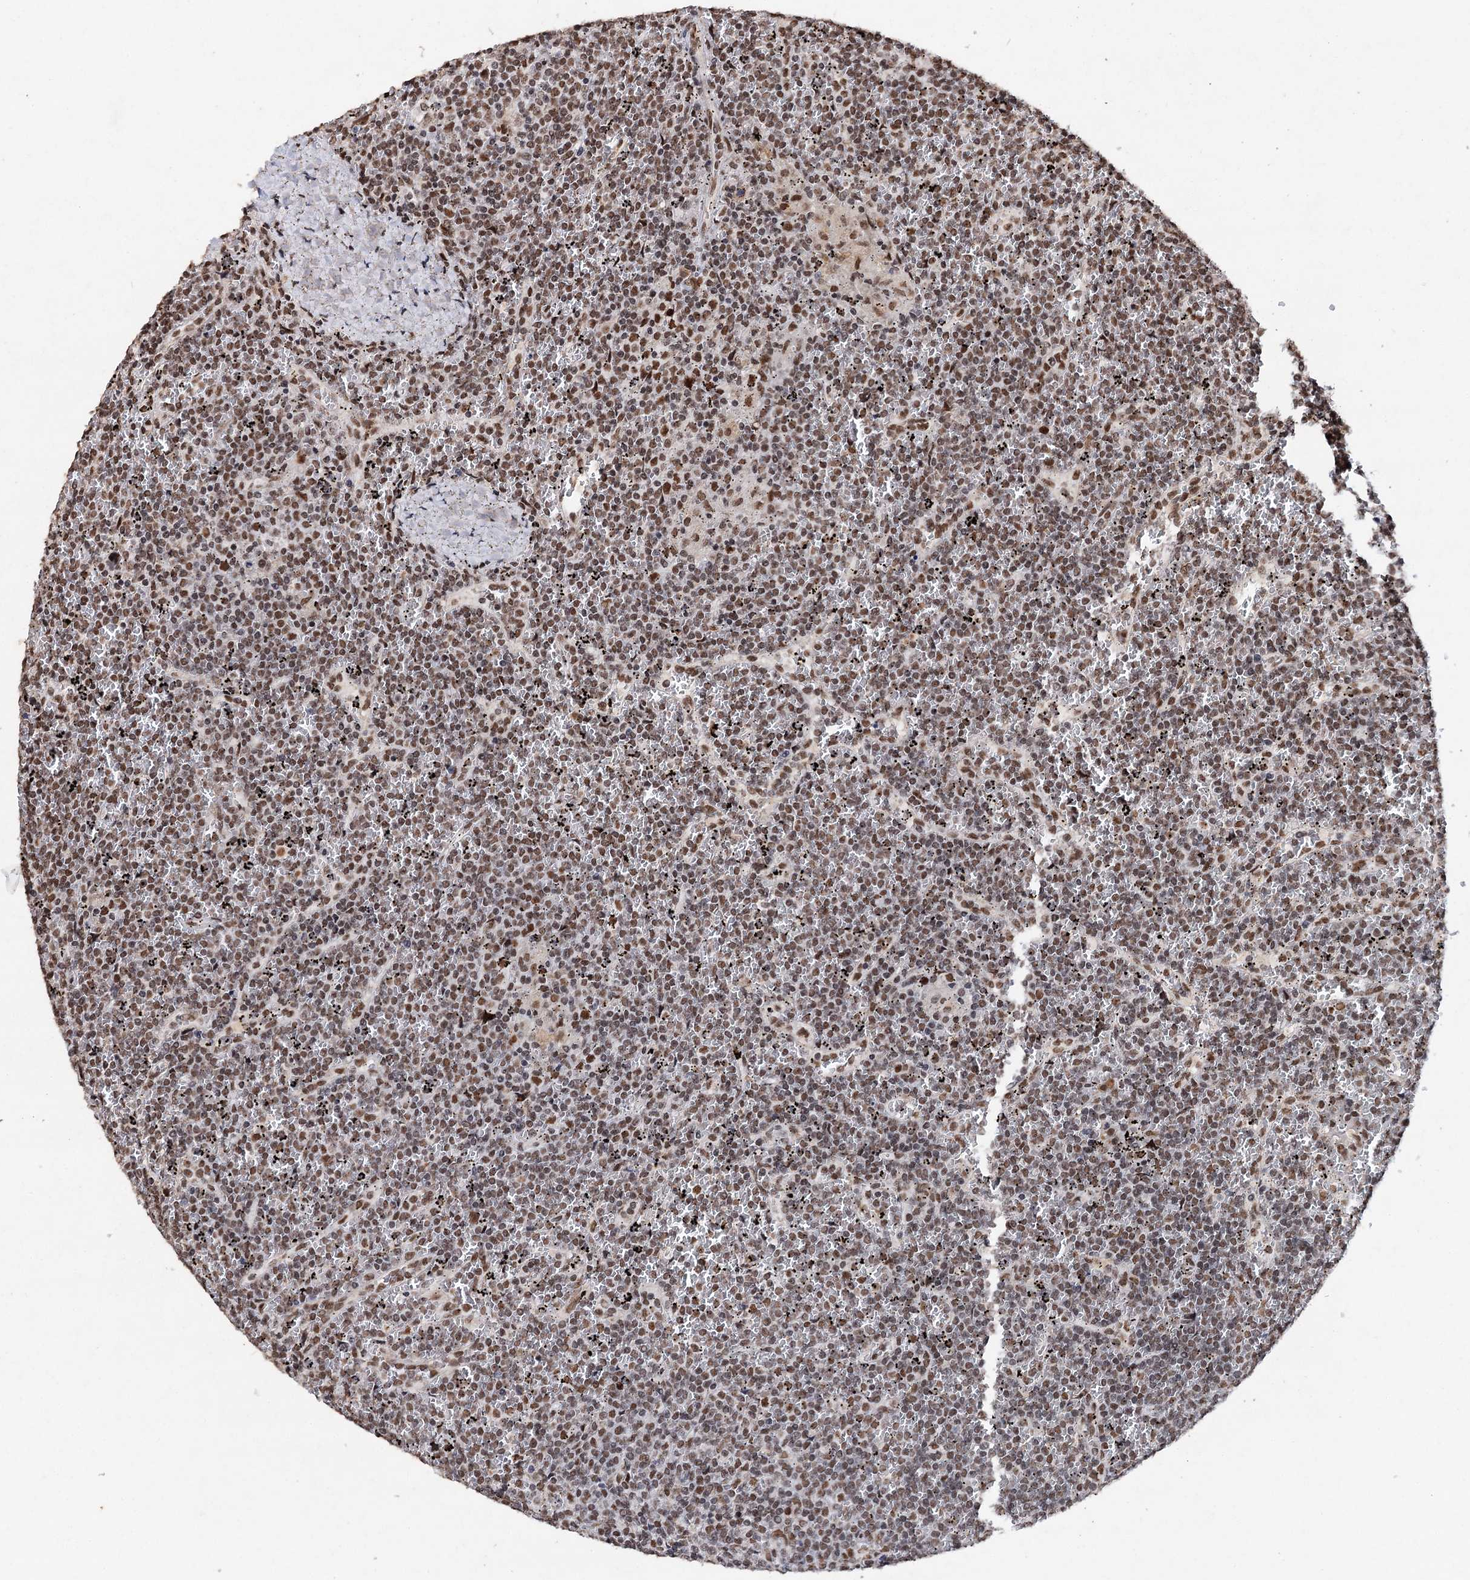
{"staining": {"intensity": "moderate", "quantity": ">75%", "location": "nuclear"}, "tissue": "lymphoma", "cell_type": "Tumor cells", "image_type": "cancer", "snomed": [{"axis": "morphology", "description": "Malignant lymphoma, non-Hodgkin's type, Low grade"}, {"axis": "topography", "description": "Spleen"}], "caption": "Human malignant lymphoma, non-Hodgkin's type (low-grade) stained with a brown dye exhibits moderate nuclear positive expression in approximately >75% of tumor cells.", "gene": "MATR3", "patient": {"sex": "female", "age": 19}}